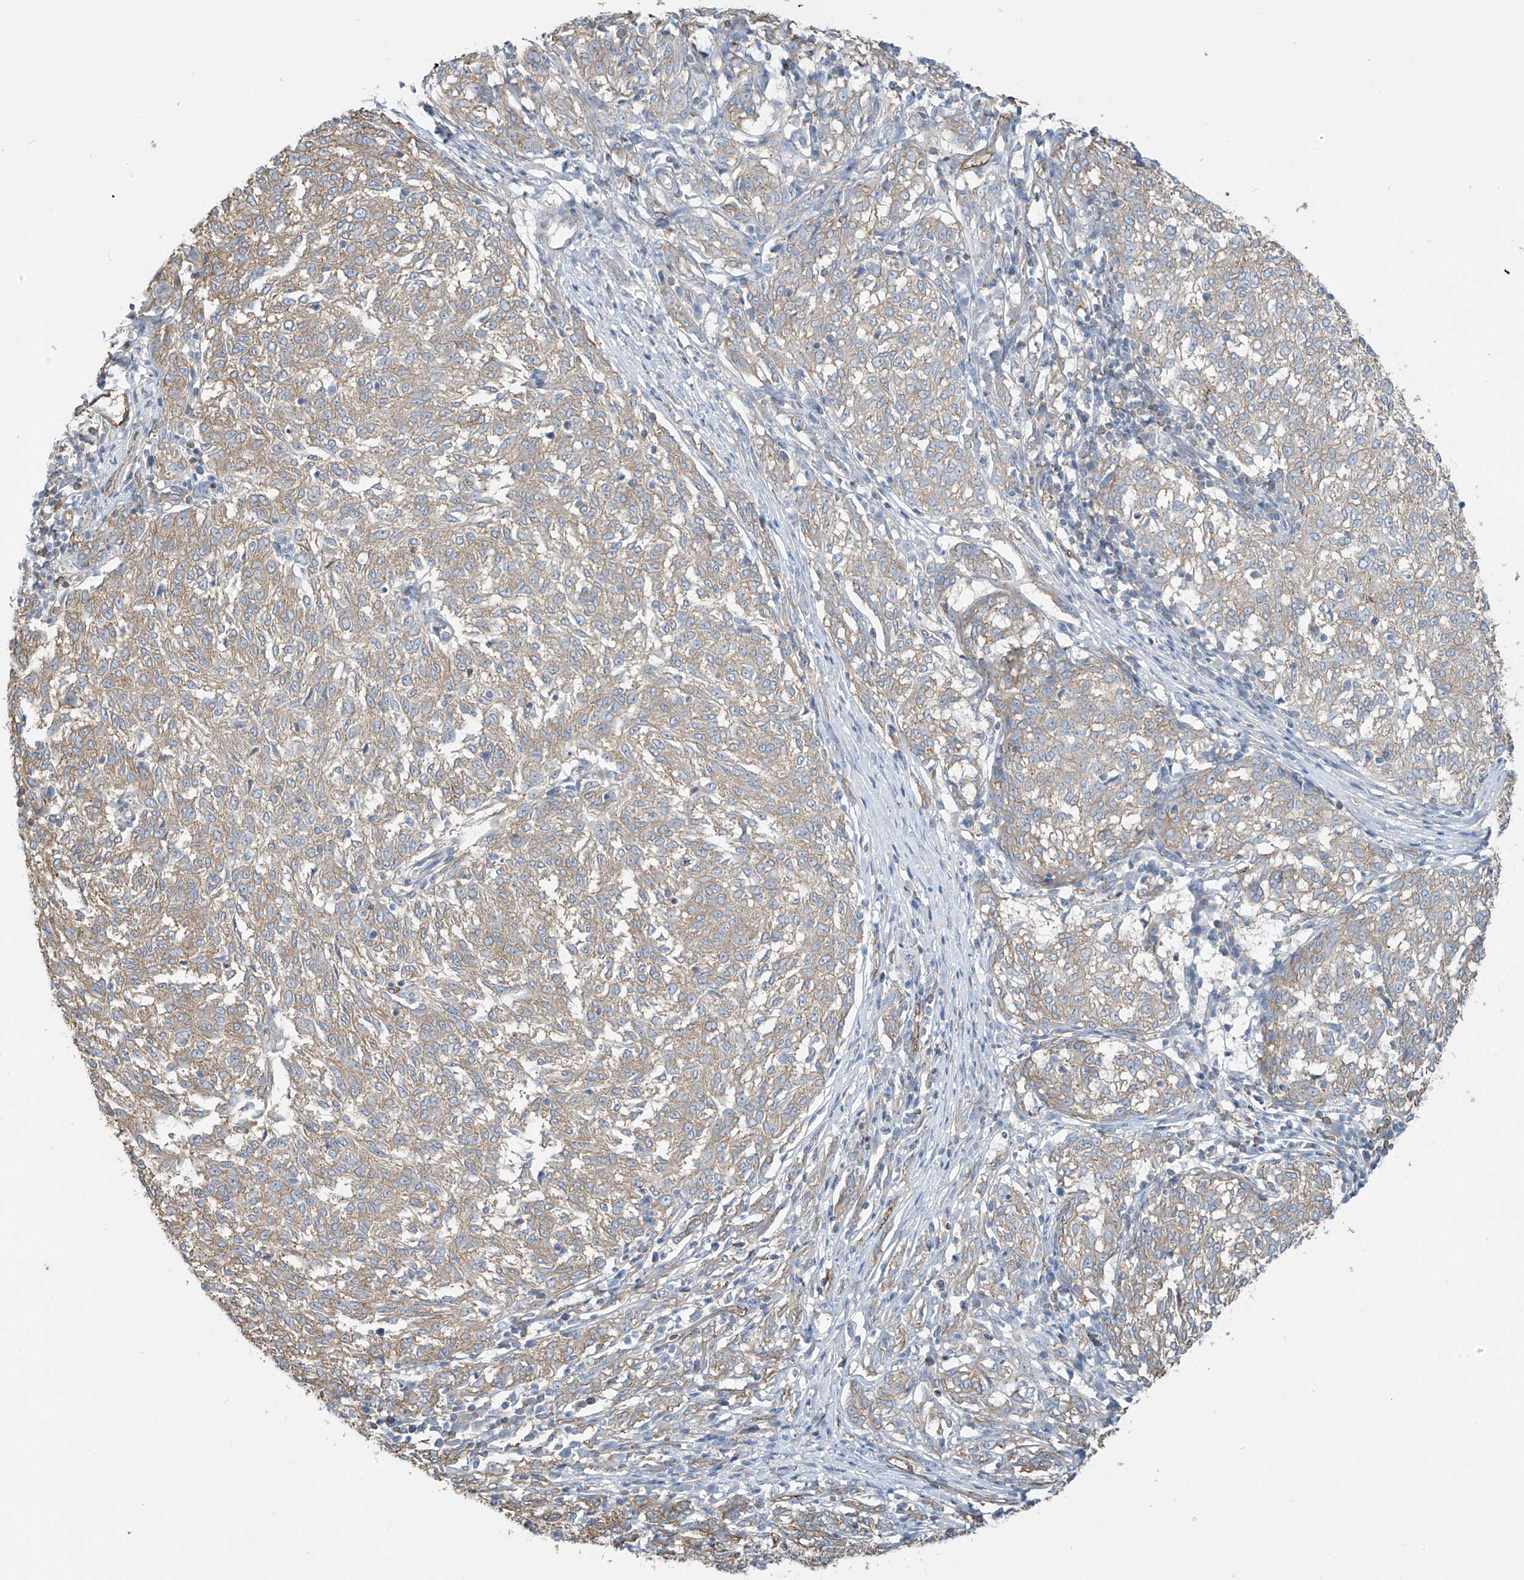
{"staining": {"intensity": "weak", "quantity": ">75%", "location": "cytoplasmic/membranous"}, "tissue": "melanoma", "cell_type": "Tumor cells", "image_type": "cancer", "snomed": [{"axis": "morphology", "description": "Malignant melanoma, NOS"}, {"axis": "topography", "description": "Skin"}], "caption": "High-magnification brightfield microscopy of malignant melanoma stained with DAB (3,3'-diaminobenzidine) (brown) and counterstained with hematoxylin (blue). tumor cells exhibit weak cytoplasmic/membranous expression is seen in about>75% of cells.", "gene": "ZNF846", "patient": {"sex": "female", "age": 72}}